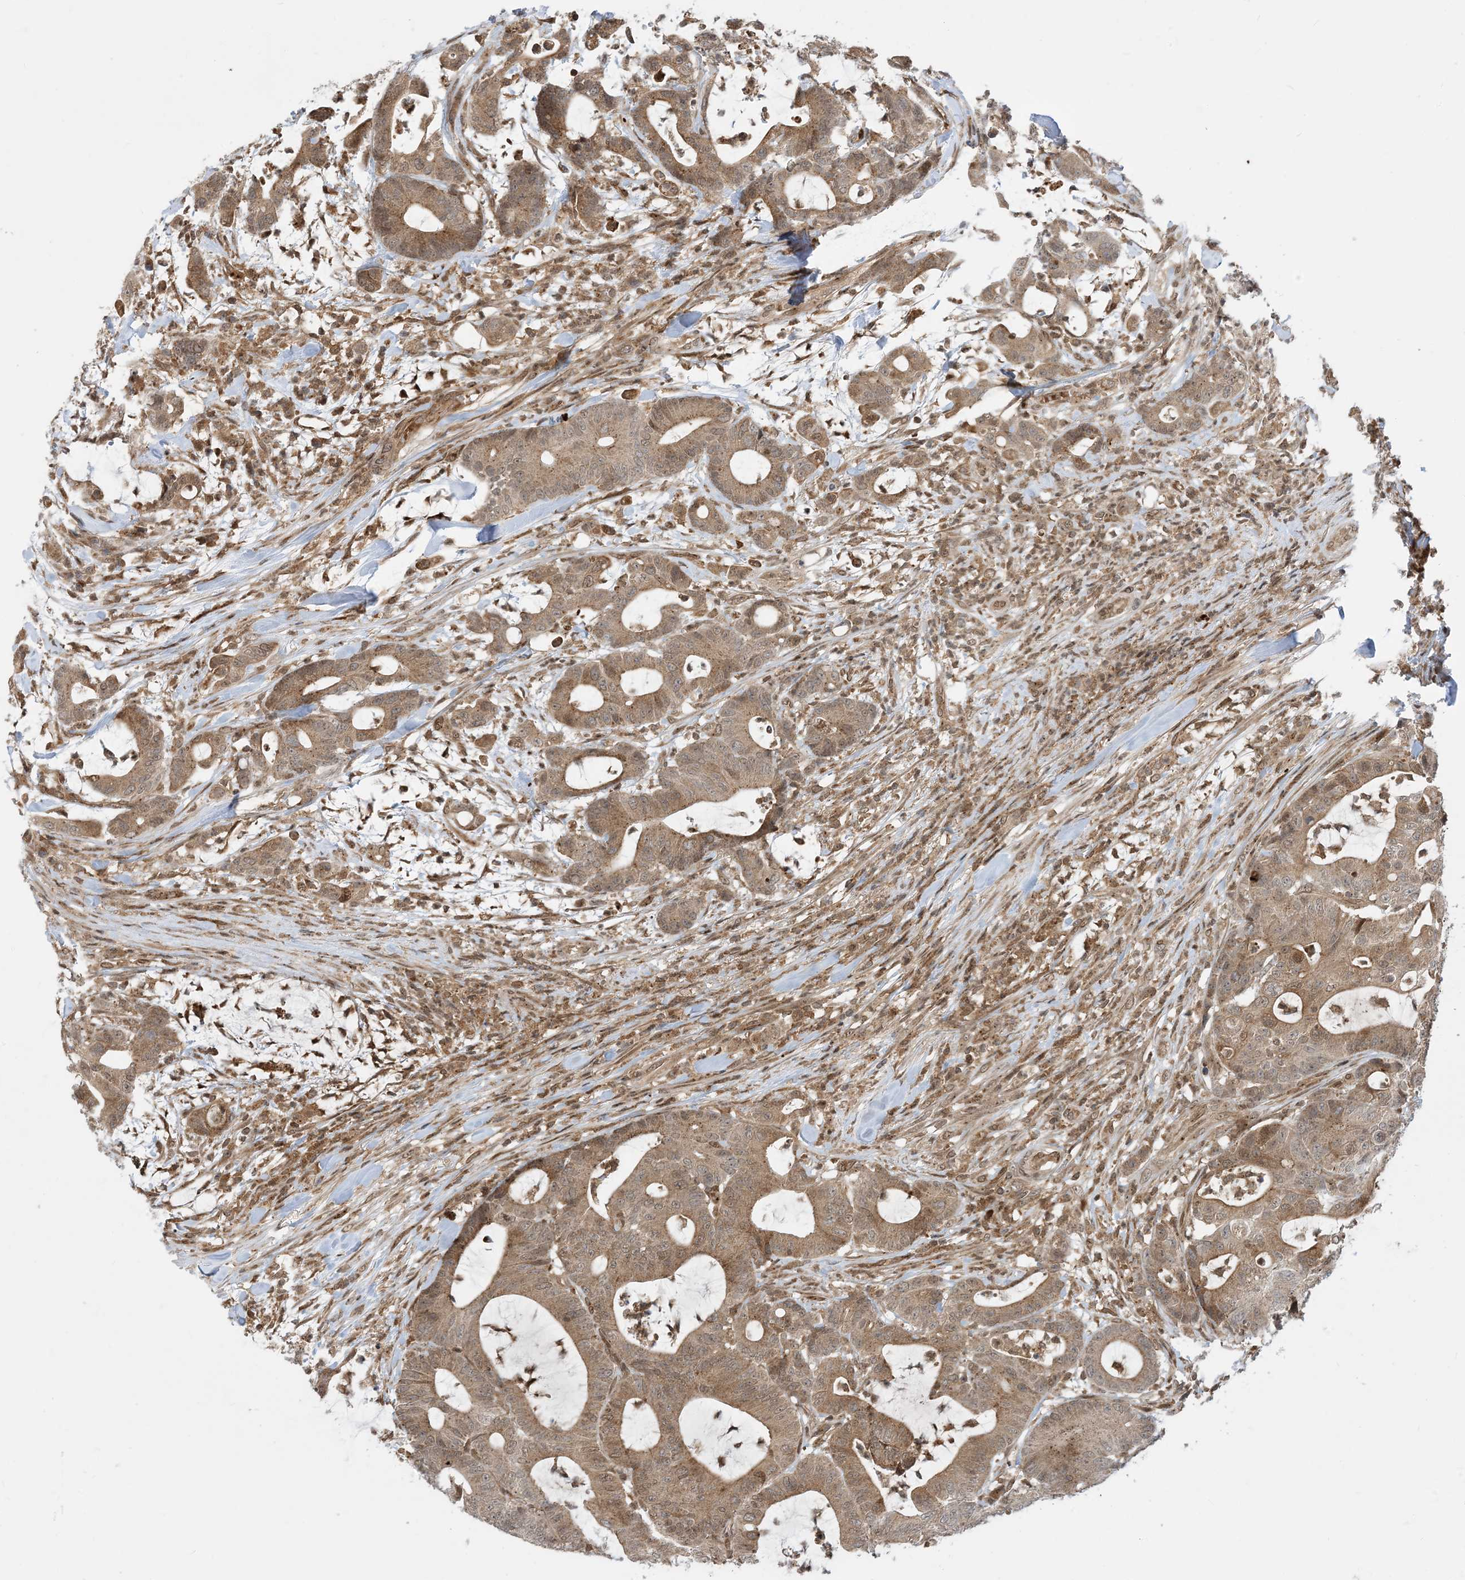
{"staining": {"intensity": "moderate", "quantity": ">75%", "location": "cytoplasmic/membranous"}, "tissue": "colorectal cancer", "cell_type": "Tumor cells", "image_type": "cancer", "snomed": [{"axis": "morphology", "description": "Adenocarcinoma, NOS"}, {"axis": "topography", "description": "Colon"}], "caption": "Immunohistochemical staining of human colorectal cancer (adenocarcinoma) displays moderate cytoplasmic/membranous protein expression in approximately >75% of tumor cells. Ihc stains the protein of interest in brown and the nuclei are stained blue.", "gene": "CASP4", "patient": {"sex": "female", "age": 84}}